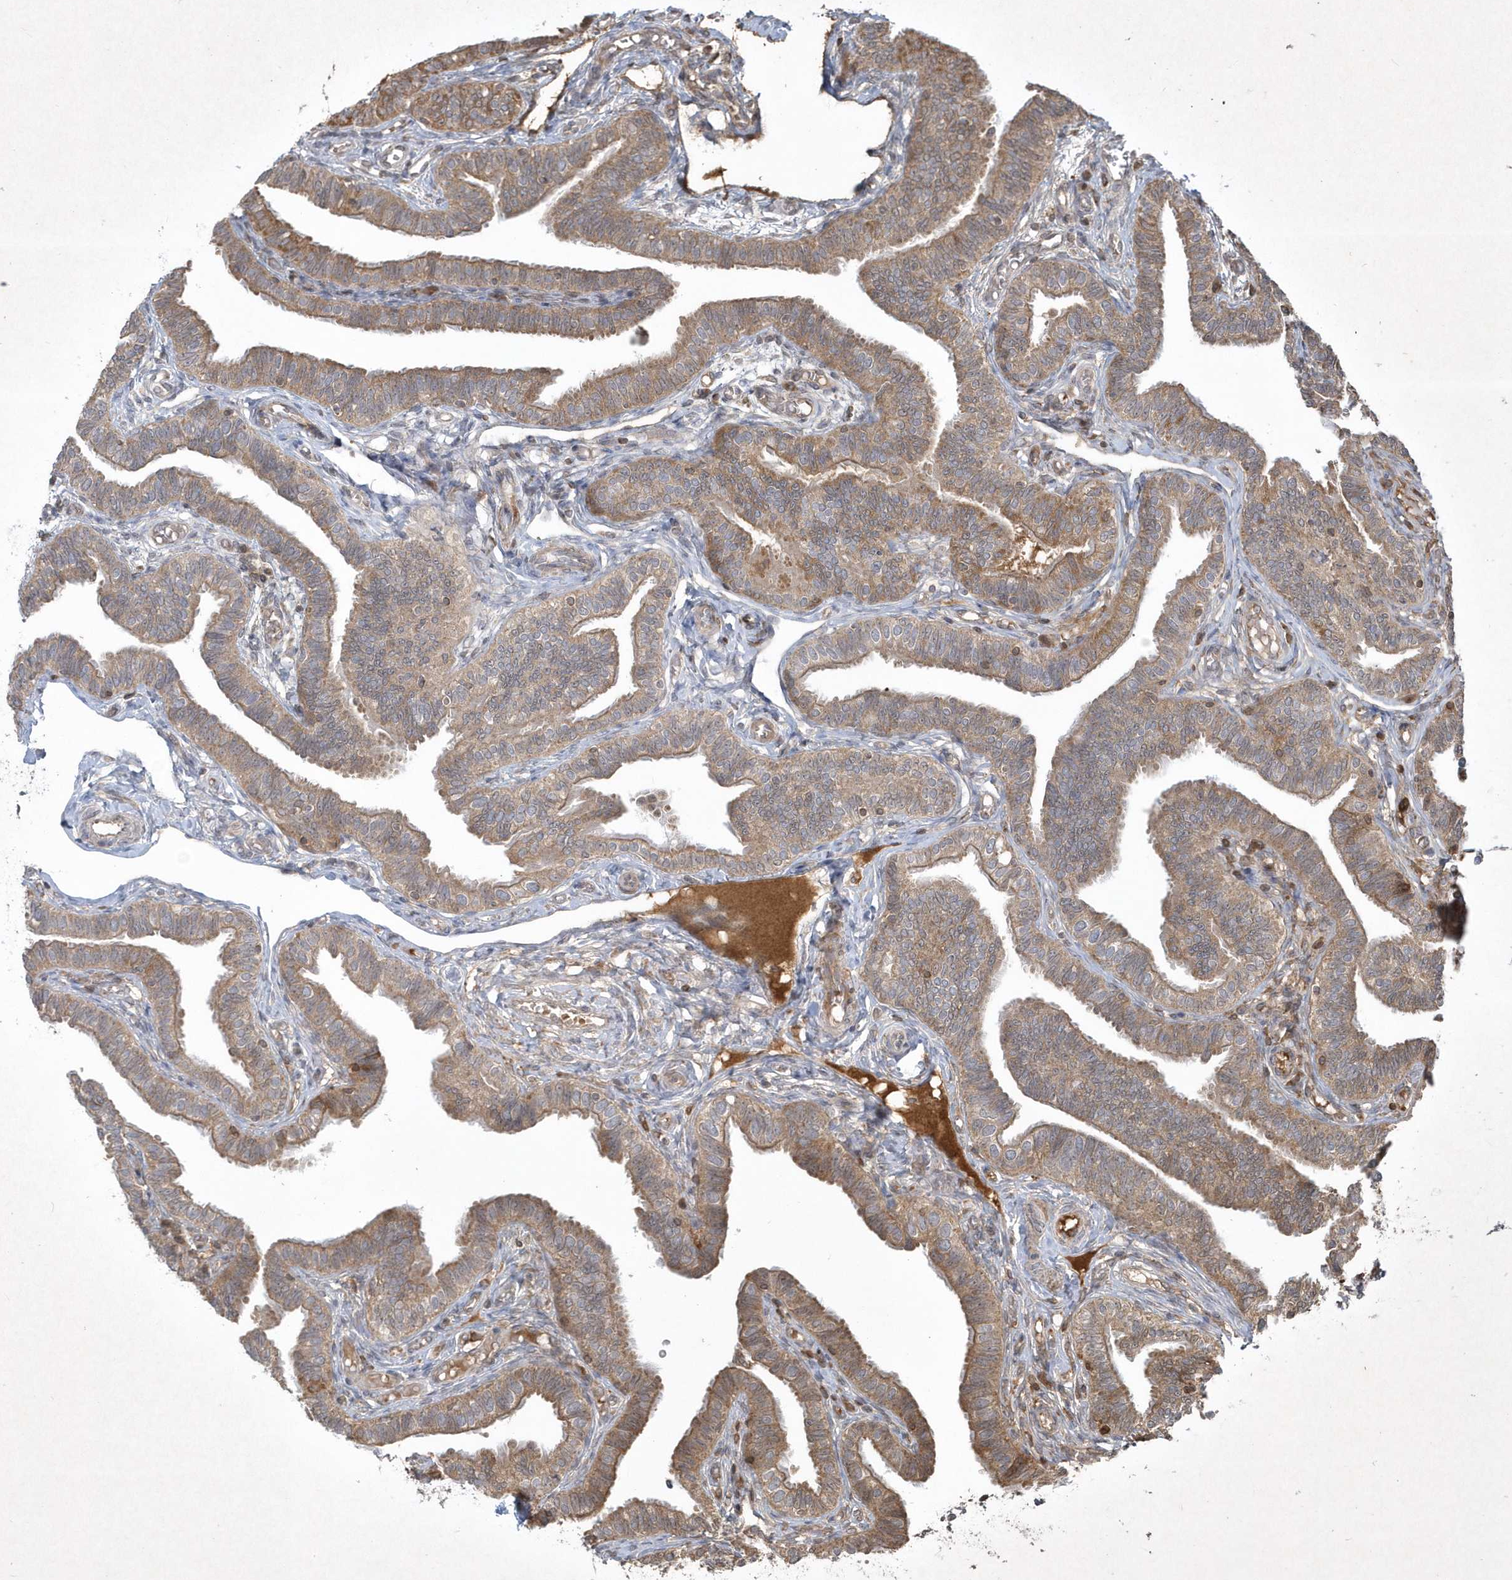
{"staining": {"intensity": "moderate", "quantity": ">75%", "location": "cytoplasmic/membranous"}, "tissue": "fallopian tube", "cell_type": "Glandular cells", "image_type": "normal", "snomed": [{"axis": "morphology", "description": "Normal tissue, NOS"}, {"axis": "topography", "description": "Fallopian tube"}], "caption": "Immunohistochemistry (IHC) (DAB) staining of normal human fallopian tube displays moderate cytoplasmic/membranous protein expression in about >75% of glandular cells.", "gene": "PLTP", "patient": {"sex": "female", "age": 39}}